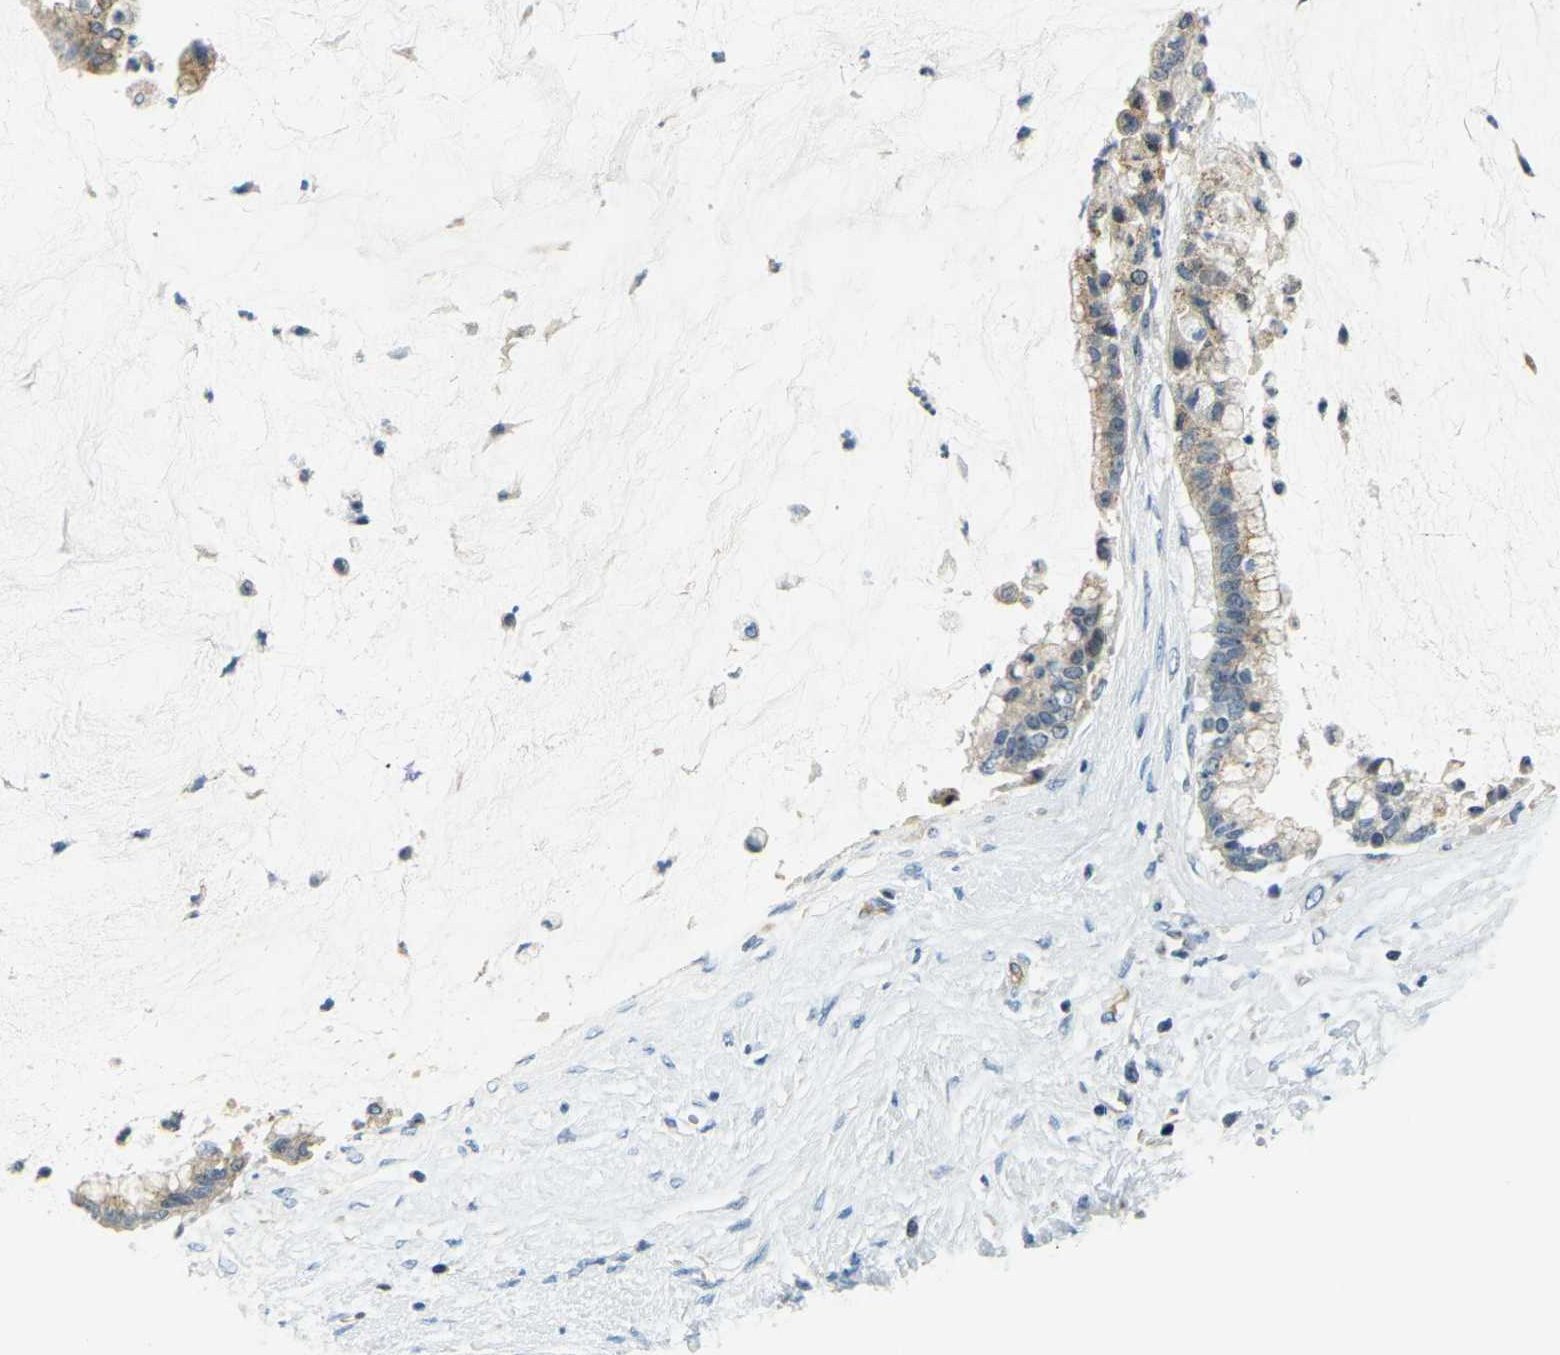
{"staining": {"intensity": "weak", "quantity": ">75%", "location": "cytoplasmic/membranous"}, "tissue": "pancreatic cancer", "cell_type": "Tumor cells", "image_type": "cancer", "snomed": [{"axis": "morphology", "description": "Adenocarcinoma, NOS"}, {"axis": "topography", "description": "Pancreas"}], "caption": "IHC (DAB) staining of human pancreatic cancer (adenocarcinoma) reveals weak cytoplasmic/membranous protein positivity in approximately >75% of tumor cells. (DAB (3,3'-diaminobenzidine) IHC with brightfield microscopy, high magnification).", "gene": "RRP1", "patient": {"sex": "male", "age": 41}}